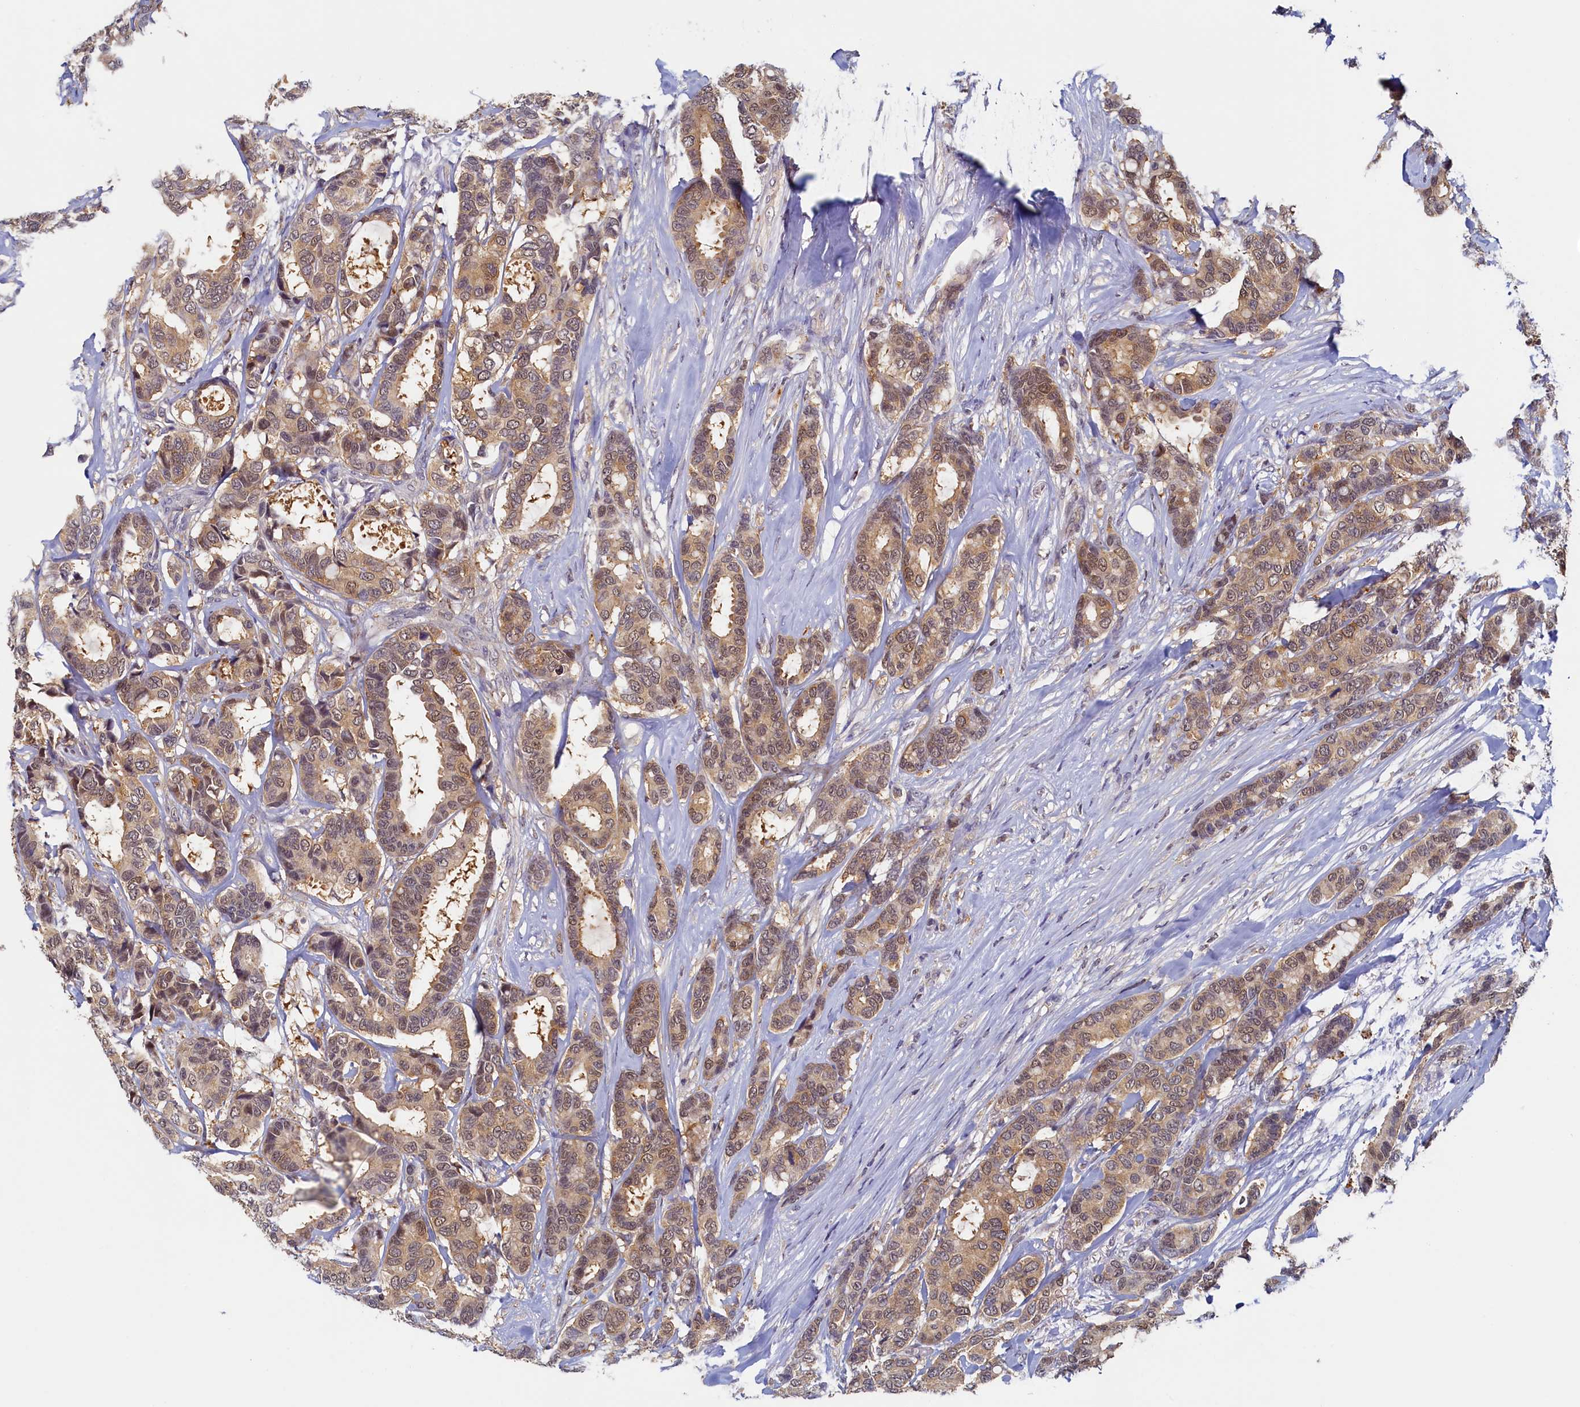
{"staining": {"intensity": "moderate", "quantity": ">75%", "location": "cytoplasmic/membranous"}, "tissue": "breast cancer", "cell_type": "Tumor cells", "image_type": "cancer", "snomed": [{"axis": "morphology", "description": "Duct carcinoma"}, {"axis": "topography", "description": "Breast"}], "caption": "Breast cancer stained with a protein marker demonstrates moderate staining in tumor cells.", "gene": "PAAF1", "patient": {"sex": "female", "age": 87}}